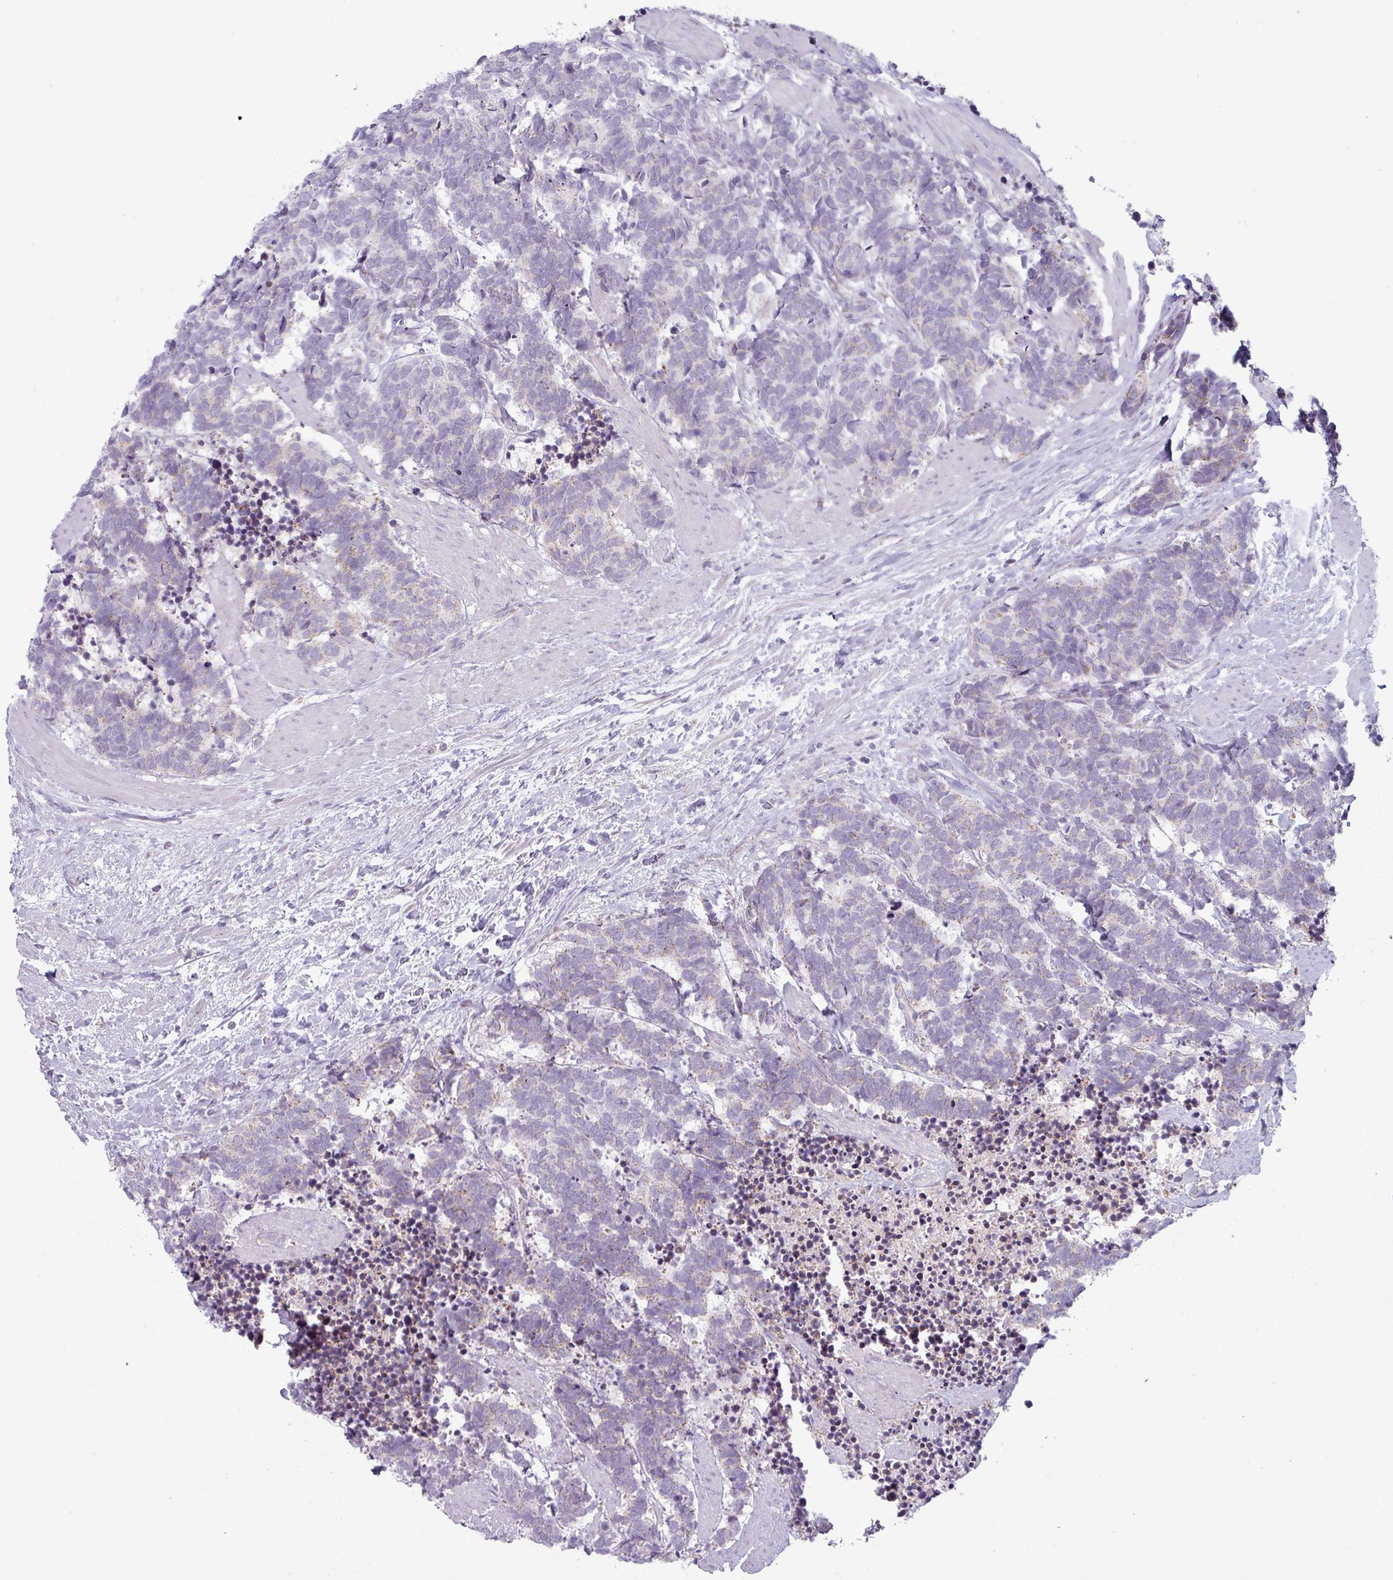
{"staining": {"intensity": "weak", "quantity": "<25%", "location": "cytoplasmic/membranous"}, "tissue": "carcinoid", "cell_type": "Tumor cells", "image_type": "cancer", "snomed": [{"axis": "morphology", "description": "Carcinoma, NOS"}, {"axis": "morphology", "description": "Carcinoid, malignant, NOS"}, {"axis": "topography", "description": "Prostate"}], "caption": "A high-resolution image shows IHC staining of carcinoid, which reveals no significant staining in tumor cells.", "gene": "ZNF615", "patient": {"sex": "male", "age": 57}}